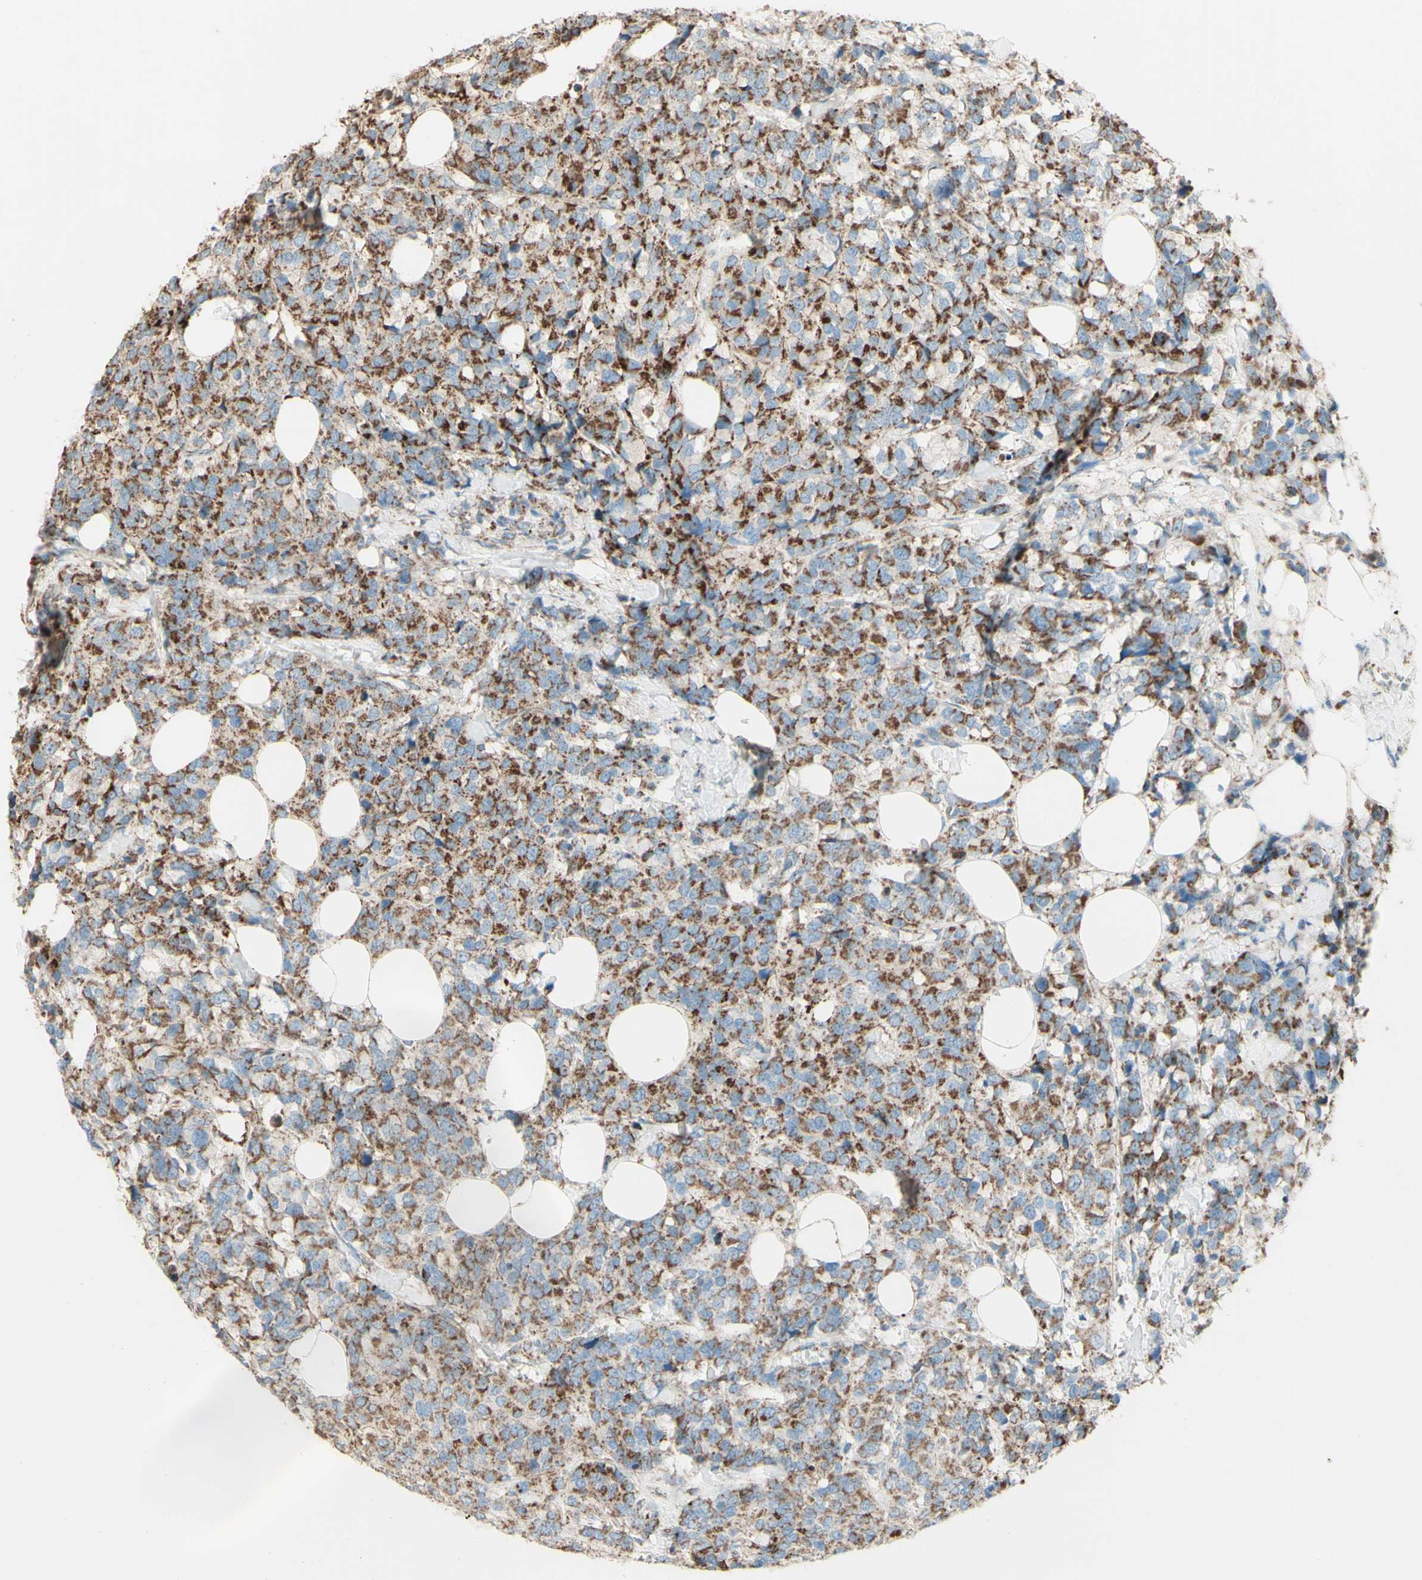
{"staining": {"intensity": "strong", "quantity": ">75%", "location": "cytoplasmic/membranous"}, "tissue": "breast cancer", "cell_type": "Tumor cells", "image_type": "cancer", "snomed": [{"axis": "morphology", "description": "Lobular carcinoma"}, {"axis": "topography", "description": "Breast"}], "caption": "Immunohistochemistry (DAB (3,3'-diaminobenzidine)) staining of human breast cancer shows strong cytoplasmic/membranous protein expression in about >75% of tumor cells.", "gene": "RHOT1", "patient": {"sex": "female", "age": 59}}